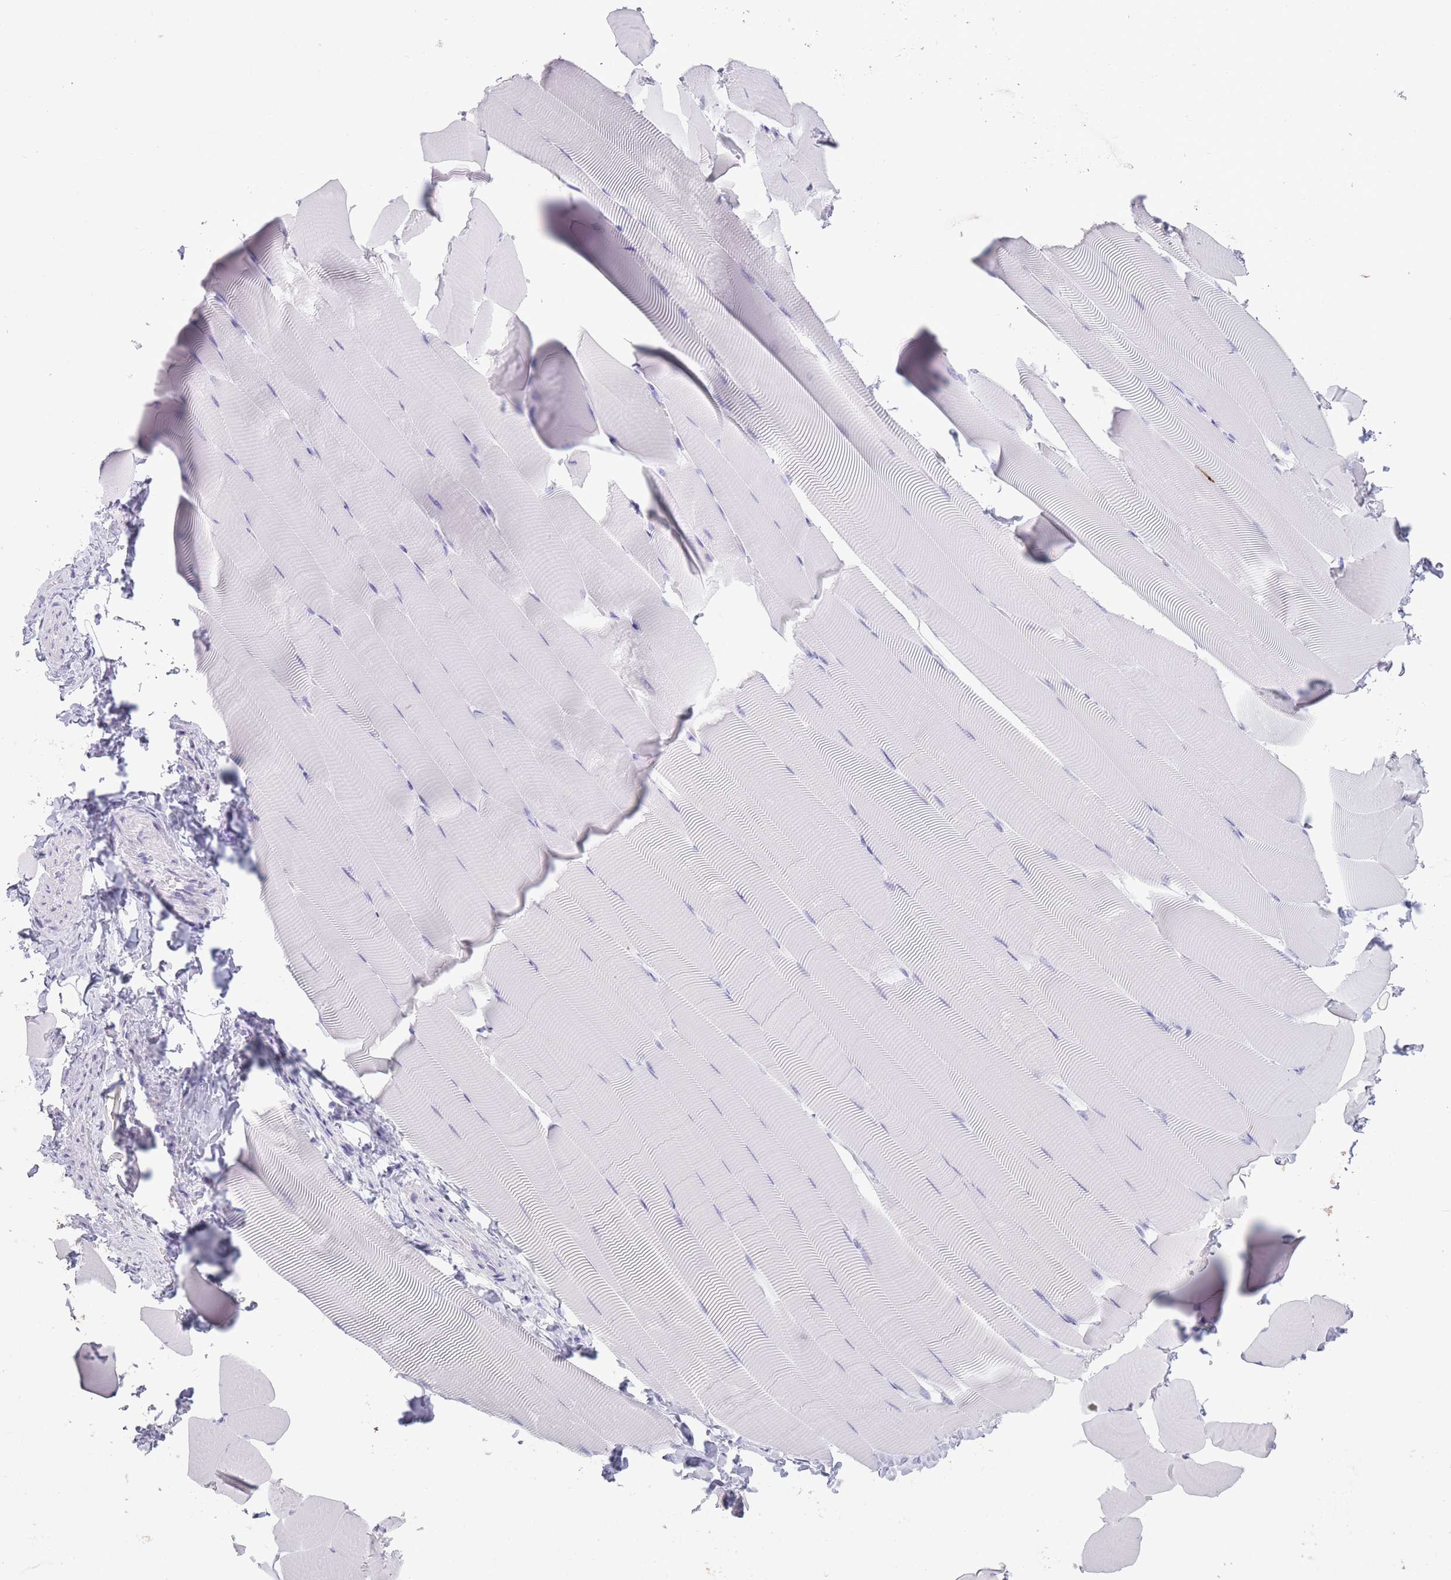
{"staining": {"intensity": "negative", "quantity": "none", "location": "none"}, "tissue": "skeletal muscle", "cell_type": "Myocytes", "image_type": "normal", "snomed": [{"axis": "morphology", "description": "Normal tissue, NOS"}, {"axis": "topography", "description": "Skeletal muscle"}], "caption": "High power microscopy photomicrograph of an IHC image of normal skeletal muscle, revealing no significant expression in myocytes.", "gene": "OR4F16", "patient": {"sex": "male", "age": 25}}